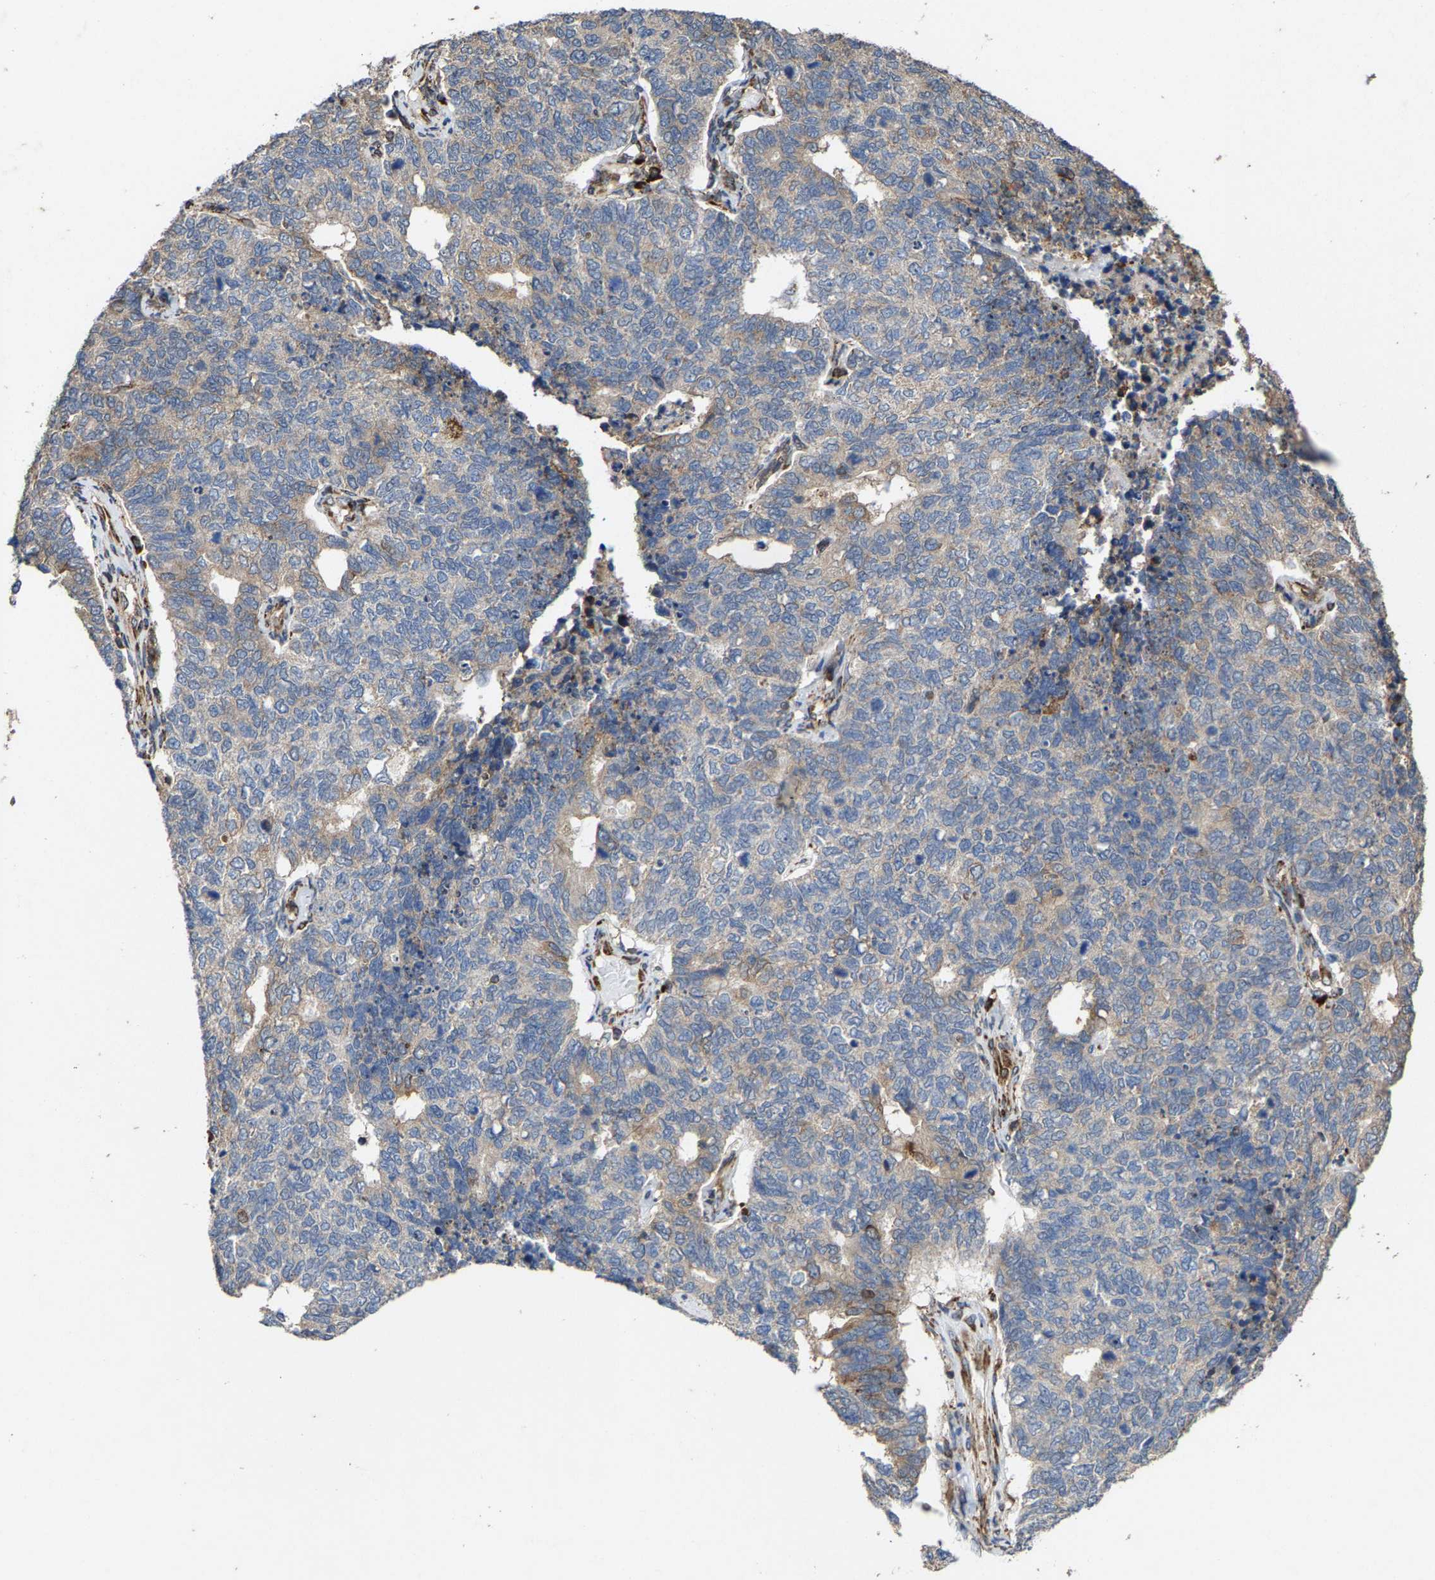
{"staining": {"intensity": "negative", "quantity": "none", "location": "none"}, "tissue": "cervical cancer", "cell_type": "Tumor cells", "image_type": "cancer", "snomed": [{"axis": "morphology", "description": "Squamous cell carcinoma, NOS"}, {"axis": "topography", "description": "Cervix"}], "caption": "Immunohistochemical staining of human cervical cancer reveals no significant expression in tumor cells.", "gene": "FGD3", "patient": {"sex": "female", "age": 63}}